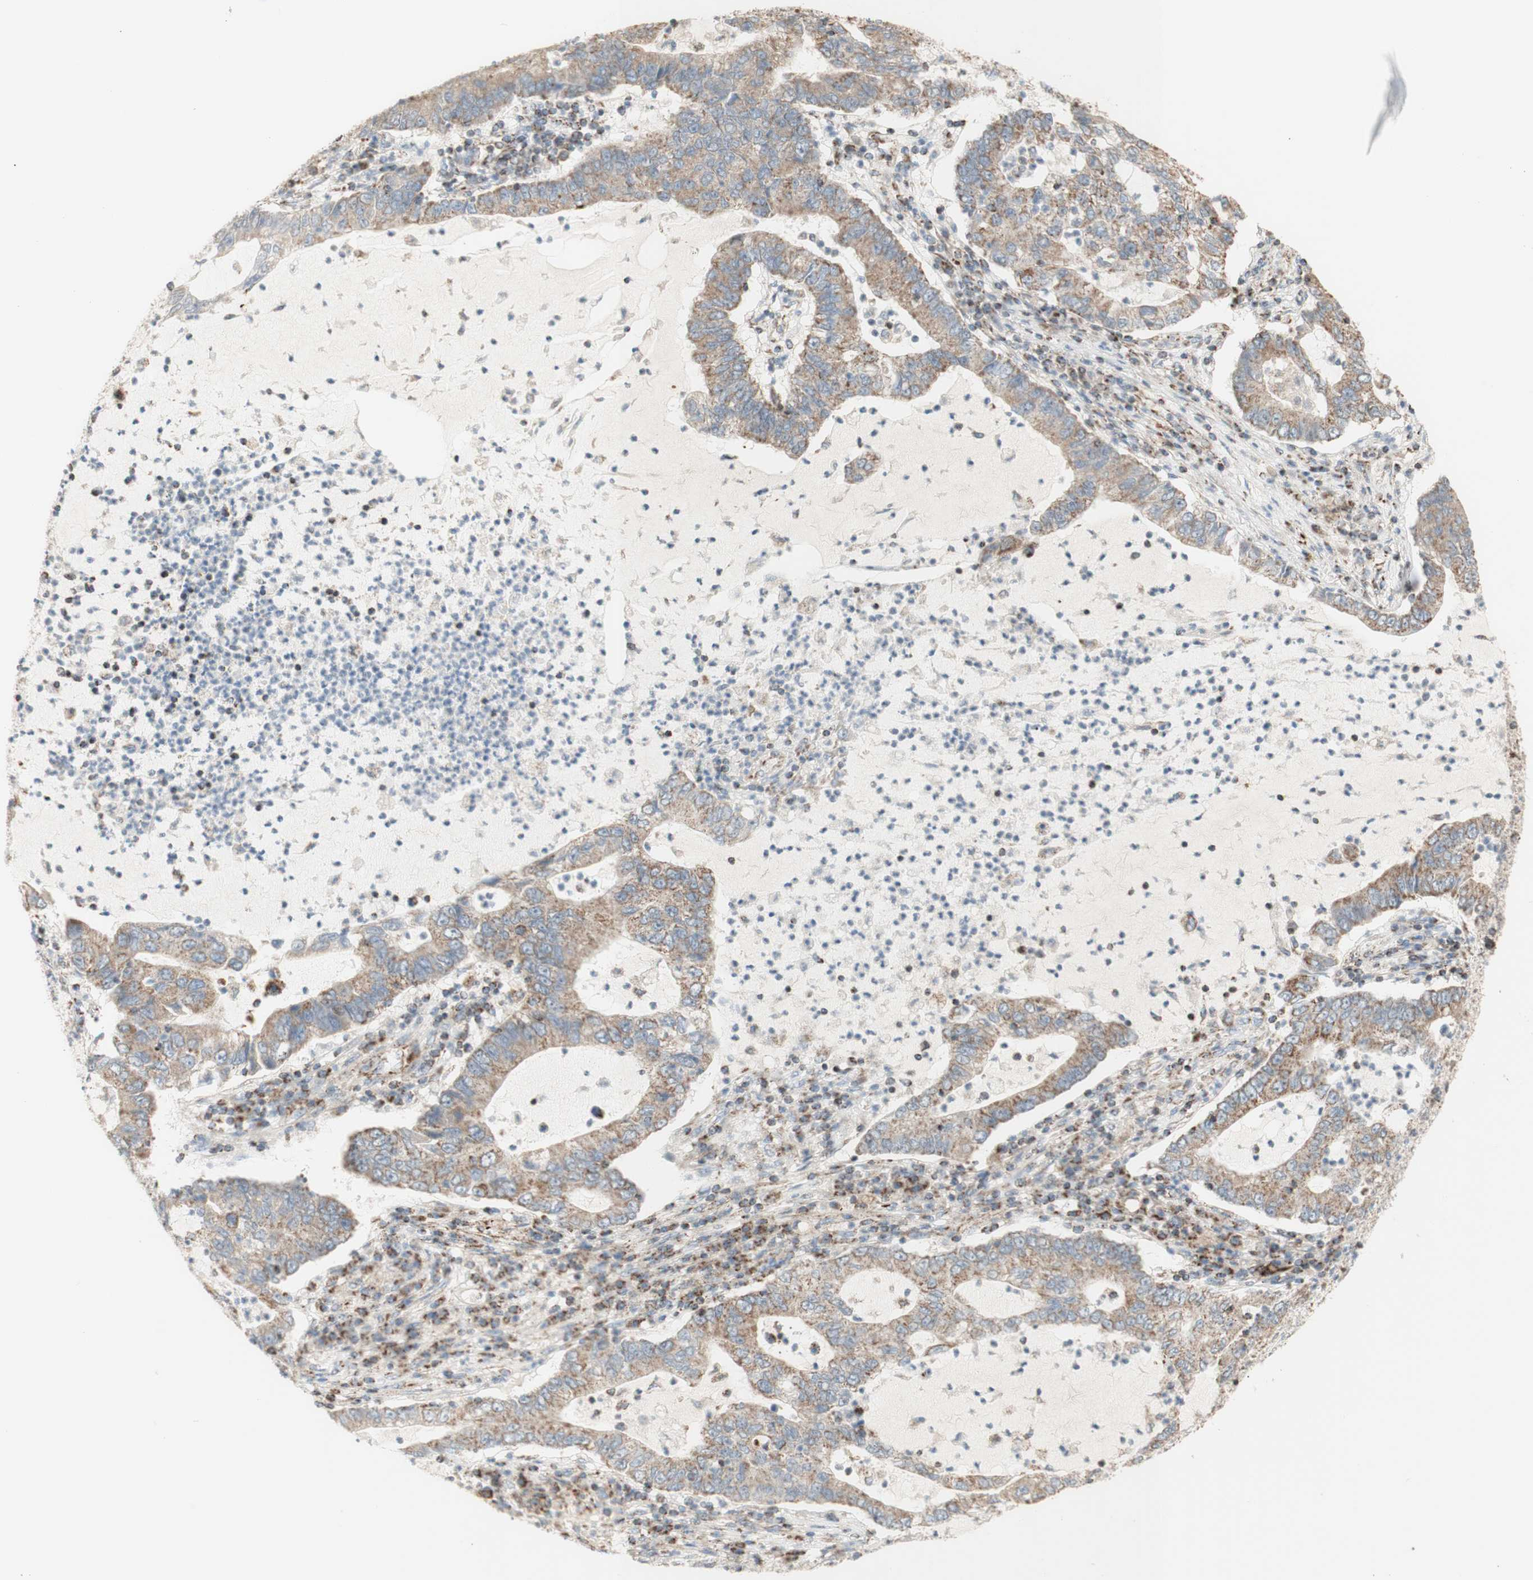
{"staining": {"intensity": "weak", "quantity": ">75%", "location": "cytoplasmic/membranous"}, "tissue": "lung cancer", "cell_type": "Tumor cells", "image_type": "cancer", "snomed": [{"axis": "morphology", "description": "Adenocarcinoma, NOS"}, {"axis": "topography", "description": "Lung"}], "caption": "A photomicrograph showing weak cytoplasmic/membranous positivity in about >75% of tumor cells in lung cancer, as visualized by brown immunohistochemical staining.", "gene": "LETM1", "patient": {"sex": "female", "age": 51}}